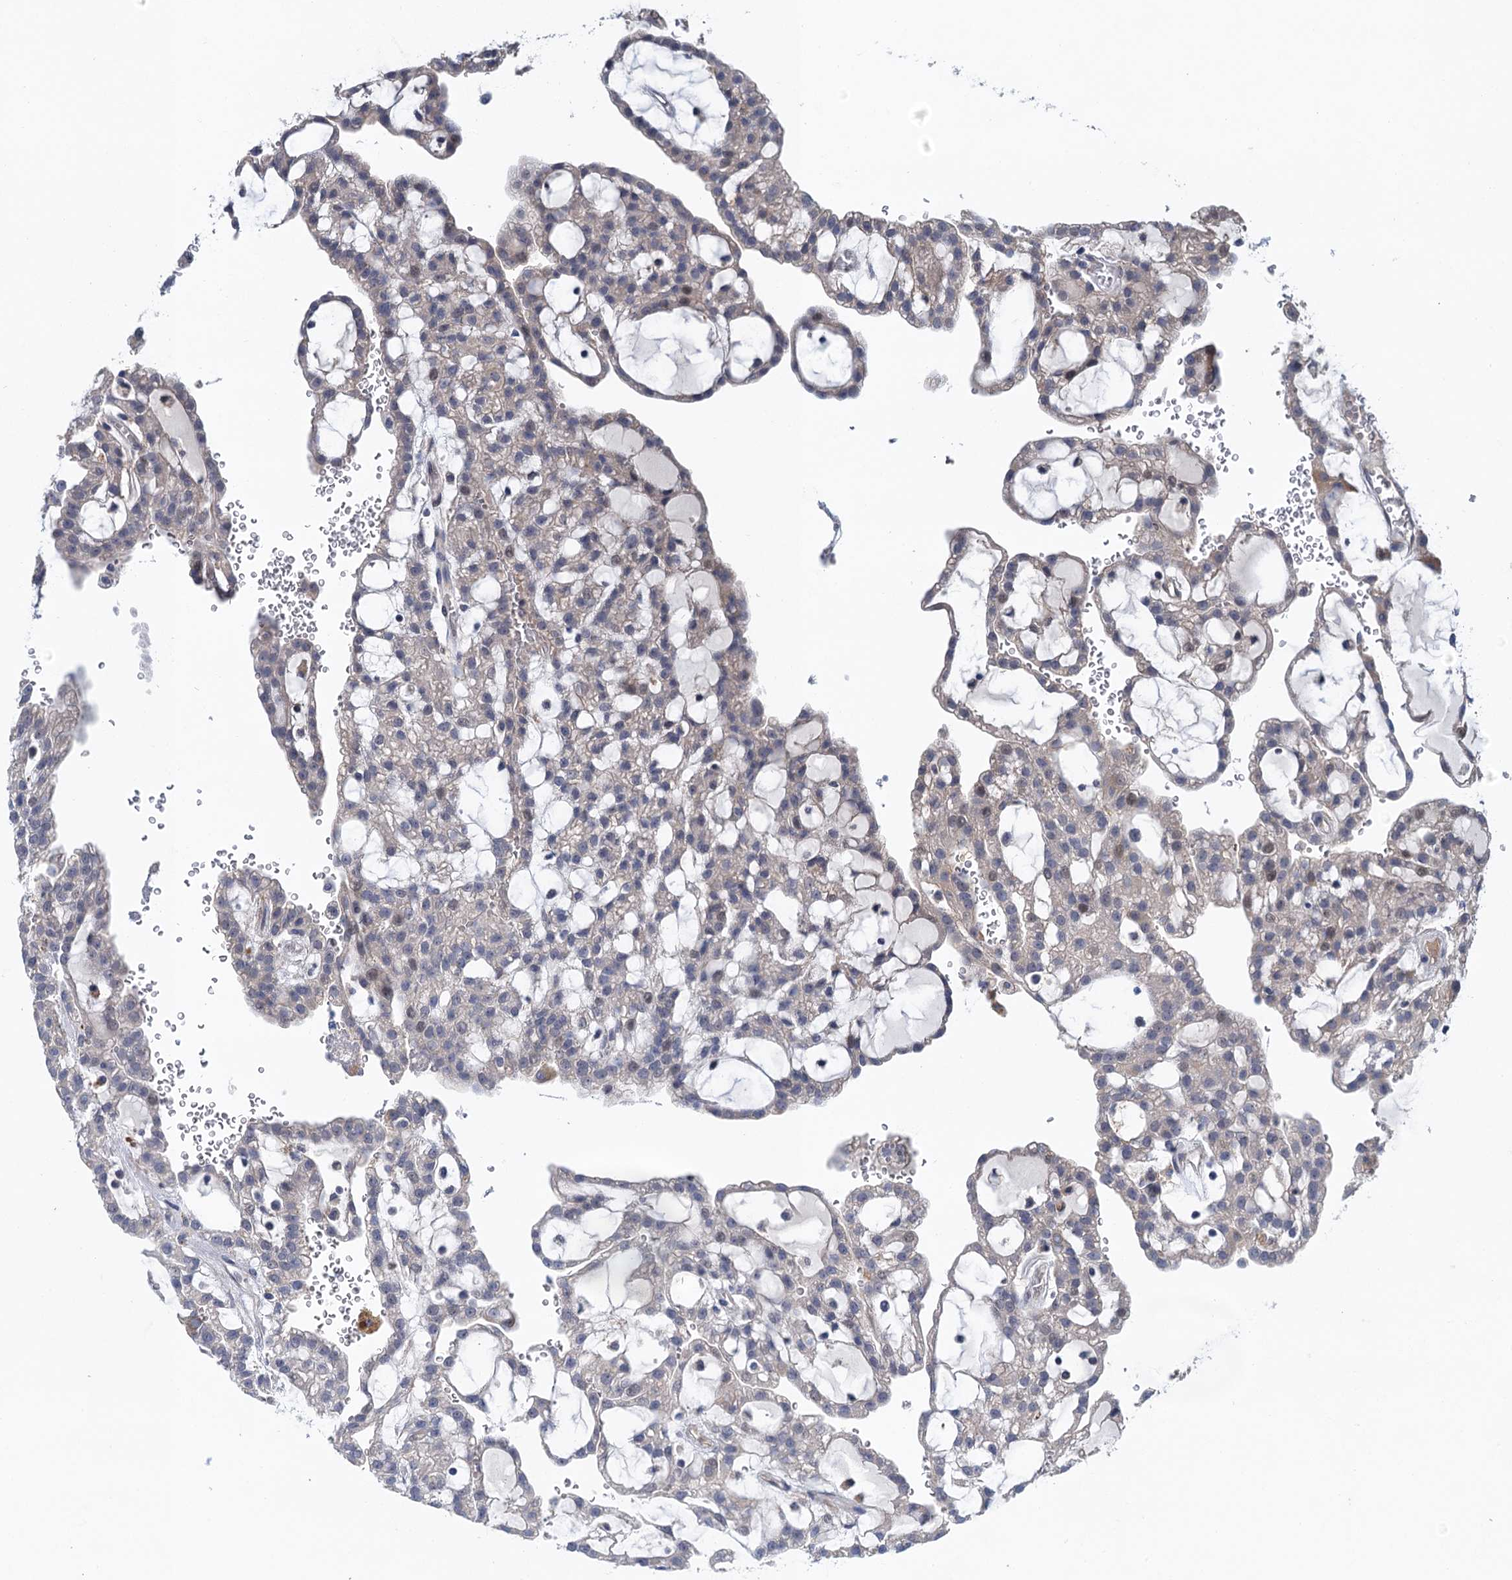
{"staining": {"intensity": "negative", "quantity": "none", "location": "none"}, "tissue": "renal cancer", "cell_type": "Tumor cells", "image_type": "cancer", "snomed": [{"axis": "morphology", "description": "Adenocarcinoma, NOS"}, {"axis": "topography", "description": "Kidney"}], "caption": "The immunohistochemistry (IHC) photomicrograph has no significant expression in tumor cells of renal adenocarcinoma tissue.", "gene": "MDM1", "patient": {"sex": "male", "age": 63}}